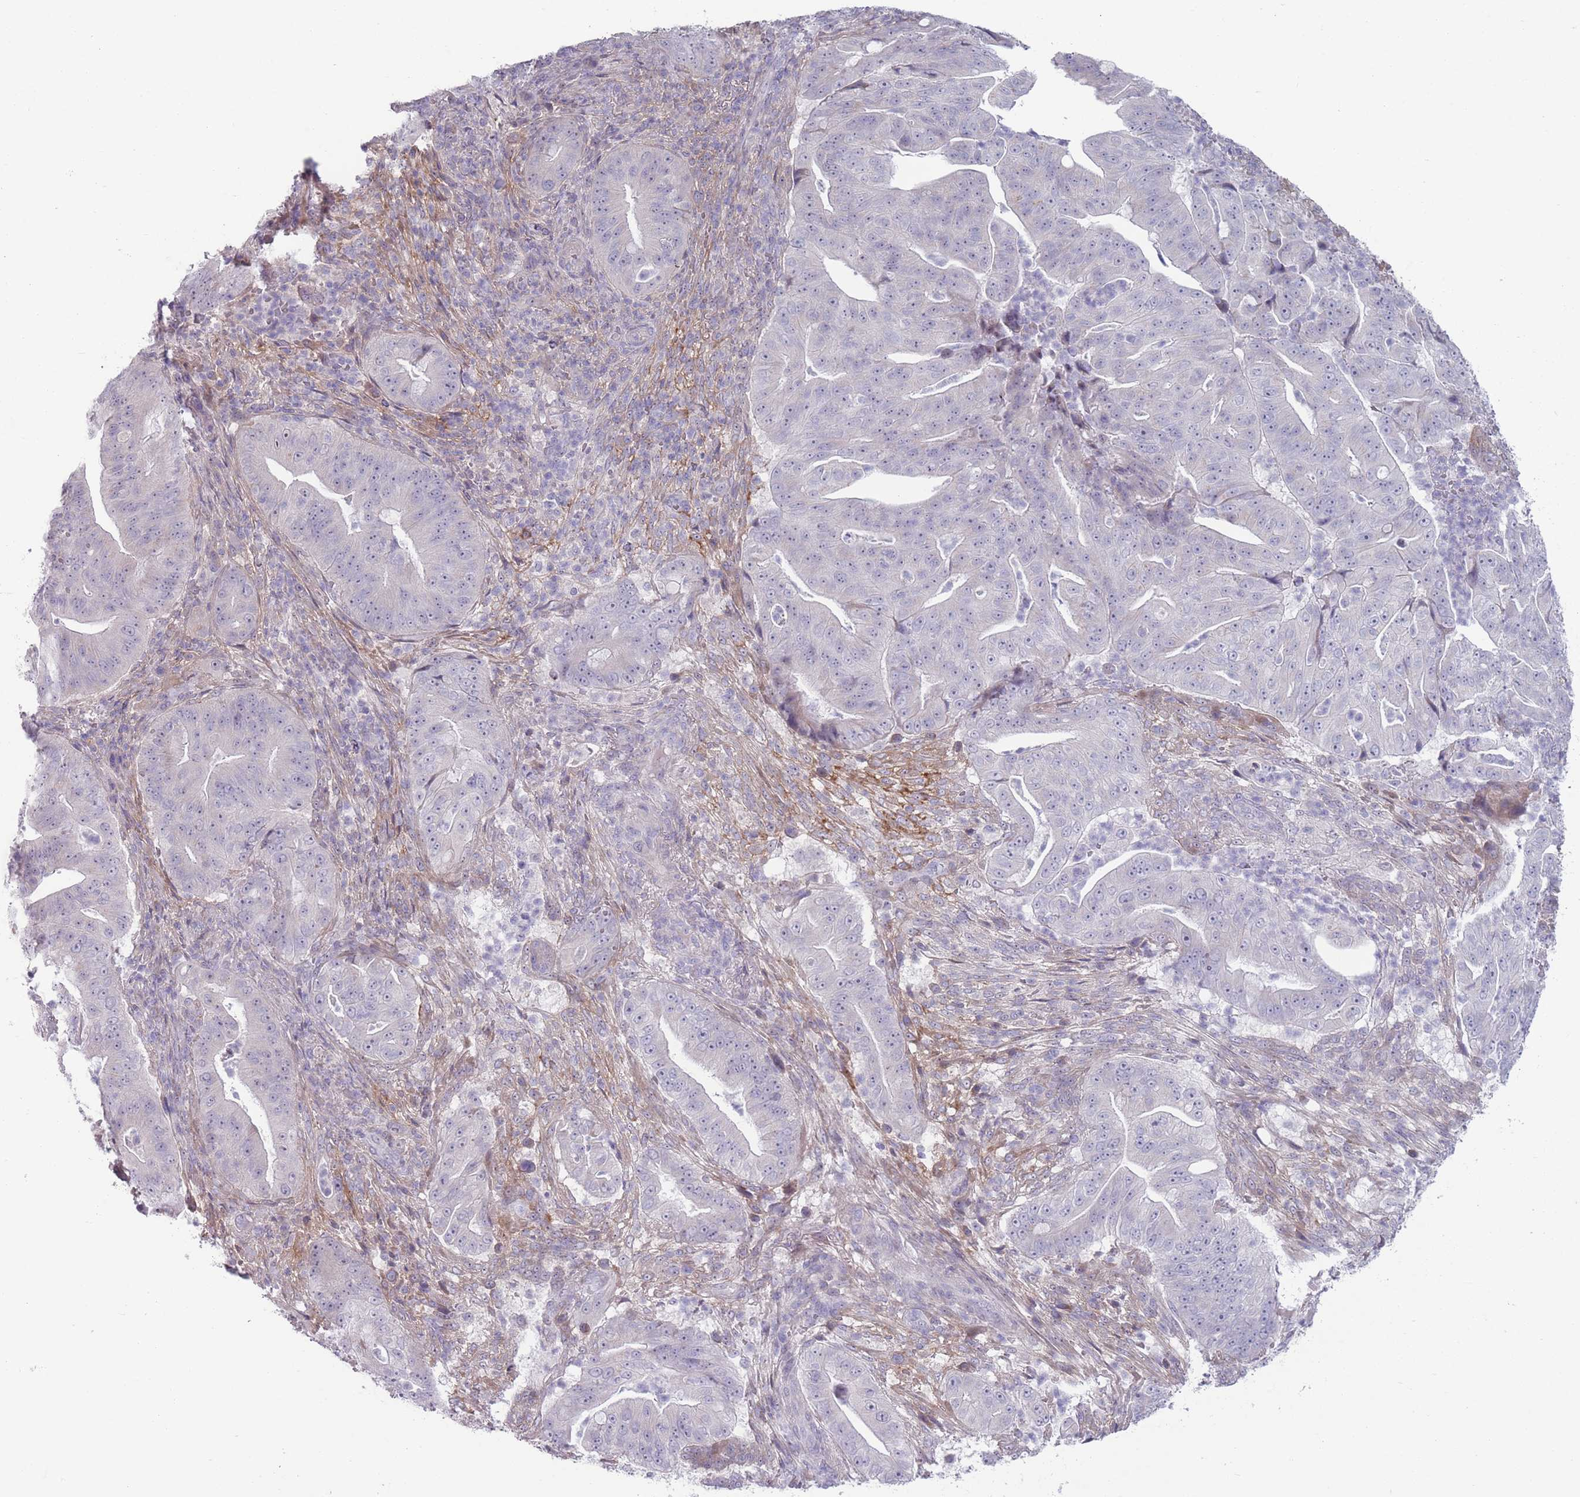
{"staining": {"intensity": "negative", "quantity": "none", "location": "none"}, "tissue": "pancreatic cancer", "cell_type": "Tumor cells", "image_type": "cancer", "snomed": [{"axis": "morphology", "description": "Adenocarcinoma, NOS"}, {"axis": "topography", "description": "Pancreas"}], "caption": "Tumor cells show no significant protein staining in adenocarcinoma (pancreatic).", "gene": "PAIP2B", "patient": {"sex": "male", "age": 71}}